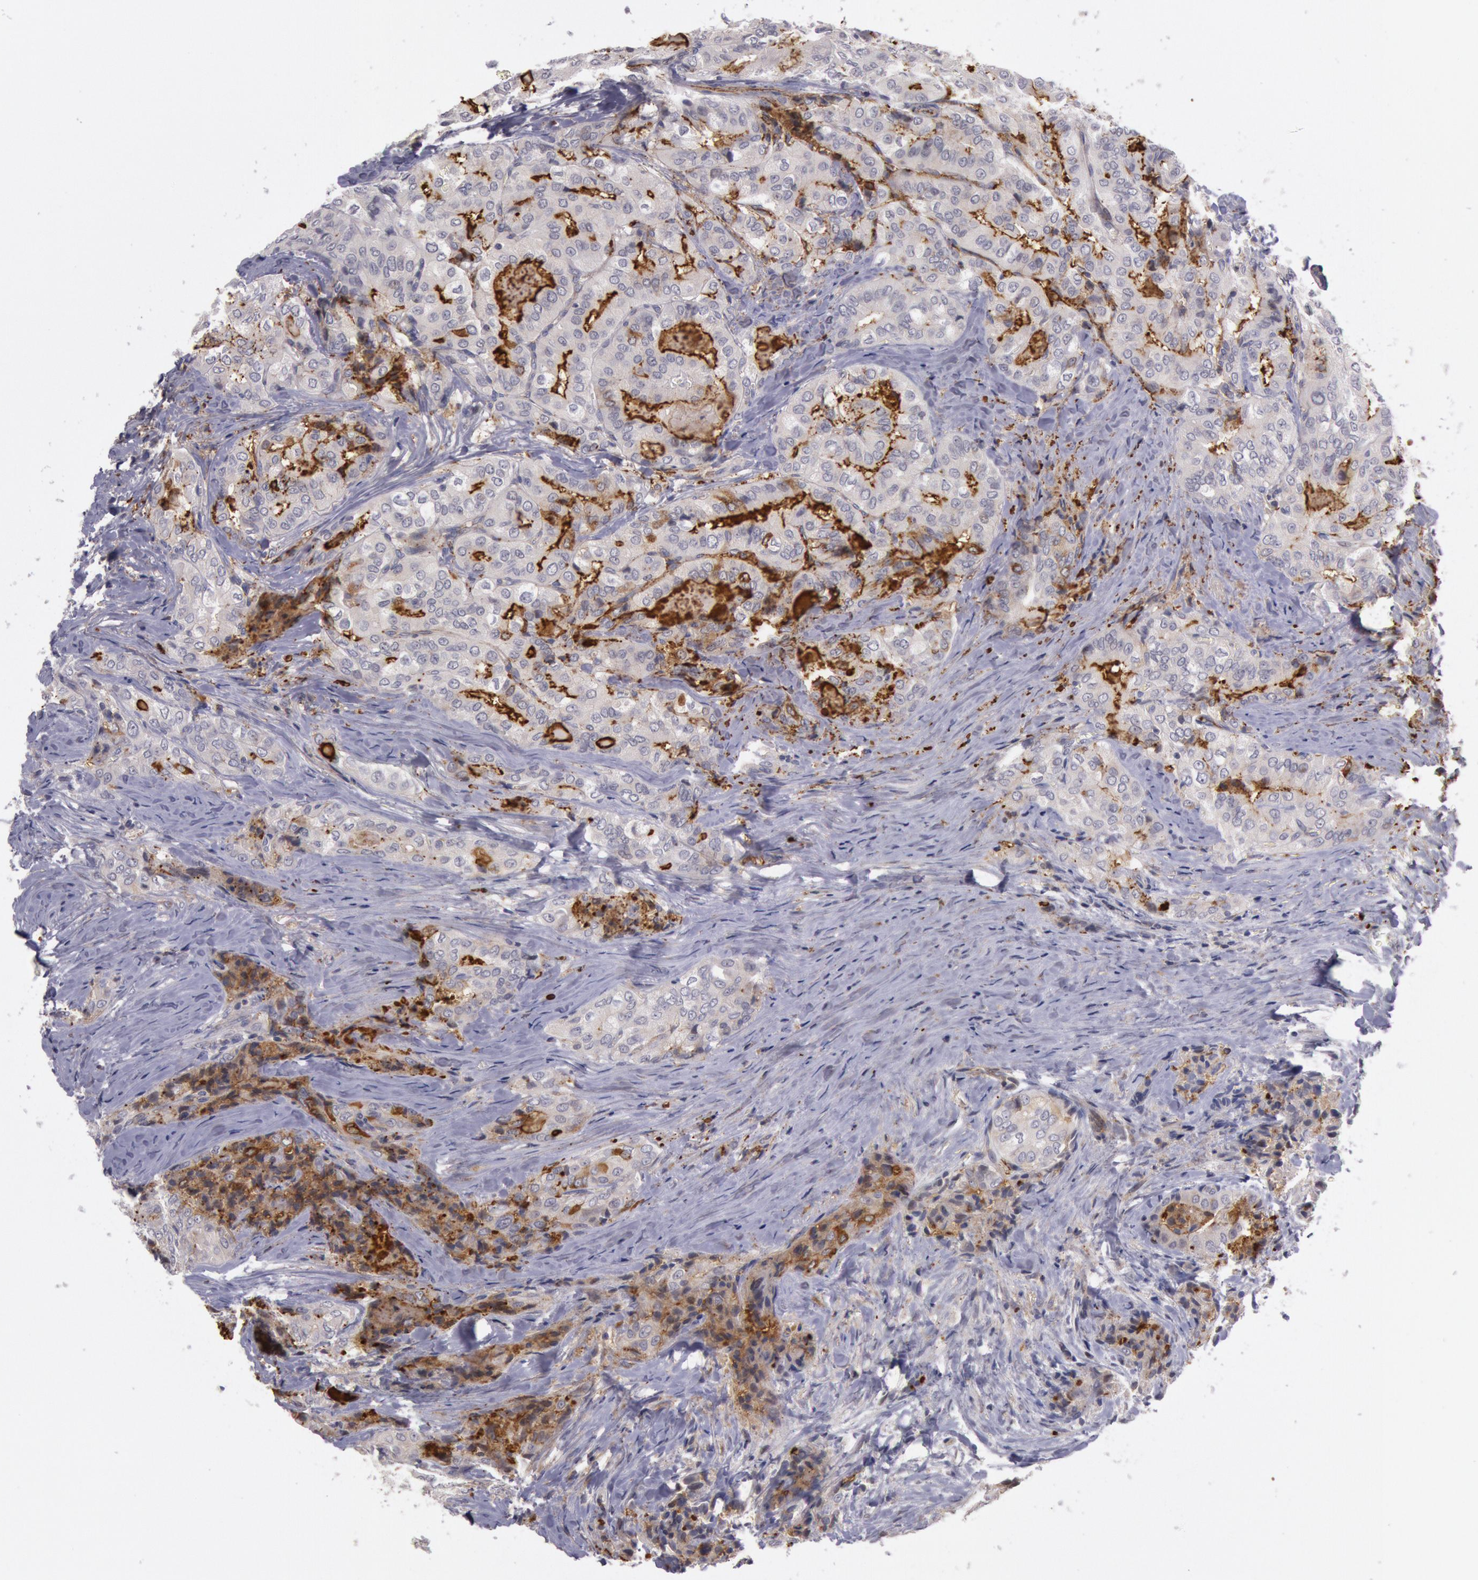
{"staining": {"intensity": "moderate", "quantity": "25%-75%", "location": "cytoplasmic/membranous"}, "tissue": "thyroid cancer", "cell_type": "Tumor cells", "image_type": "cancer", "snomed": [{"axis": "morphology", "description": "Papillary adenocarcinoma, NOS"}, {"axis": "topography", "description": "Thyroid gland"}], "caption": "Protein staining displays moderate cytoplasmic/membranous positivity in about 25%-75% of tumor cells in thyroid cancer.", "gene": "TRIB2", "patient": {"sex": "female", "age": 71}}